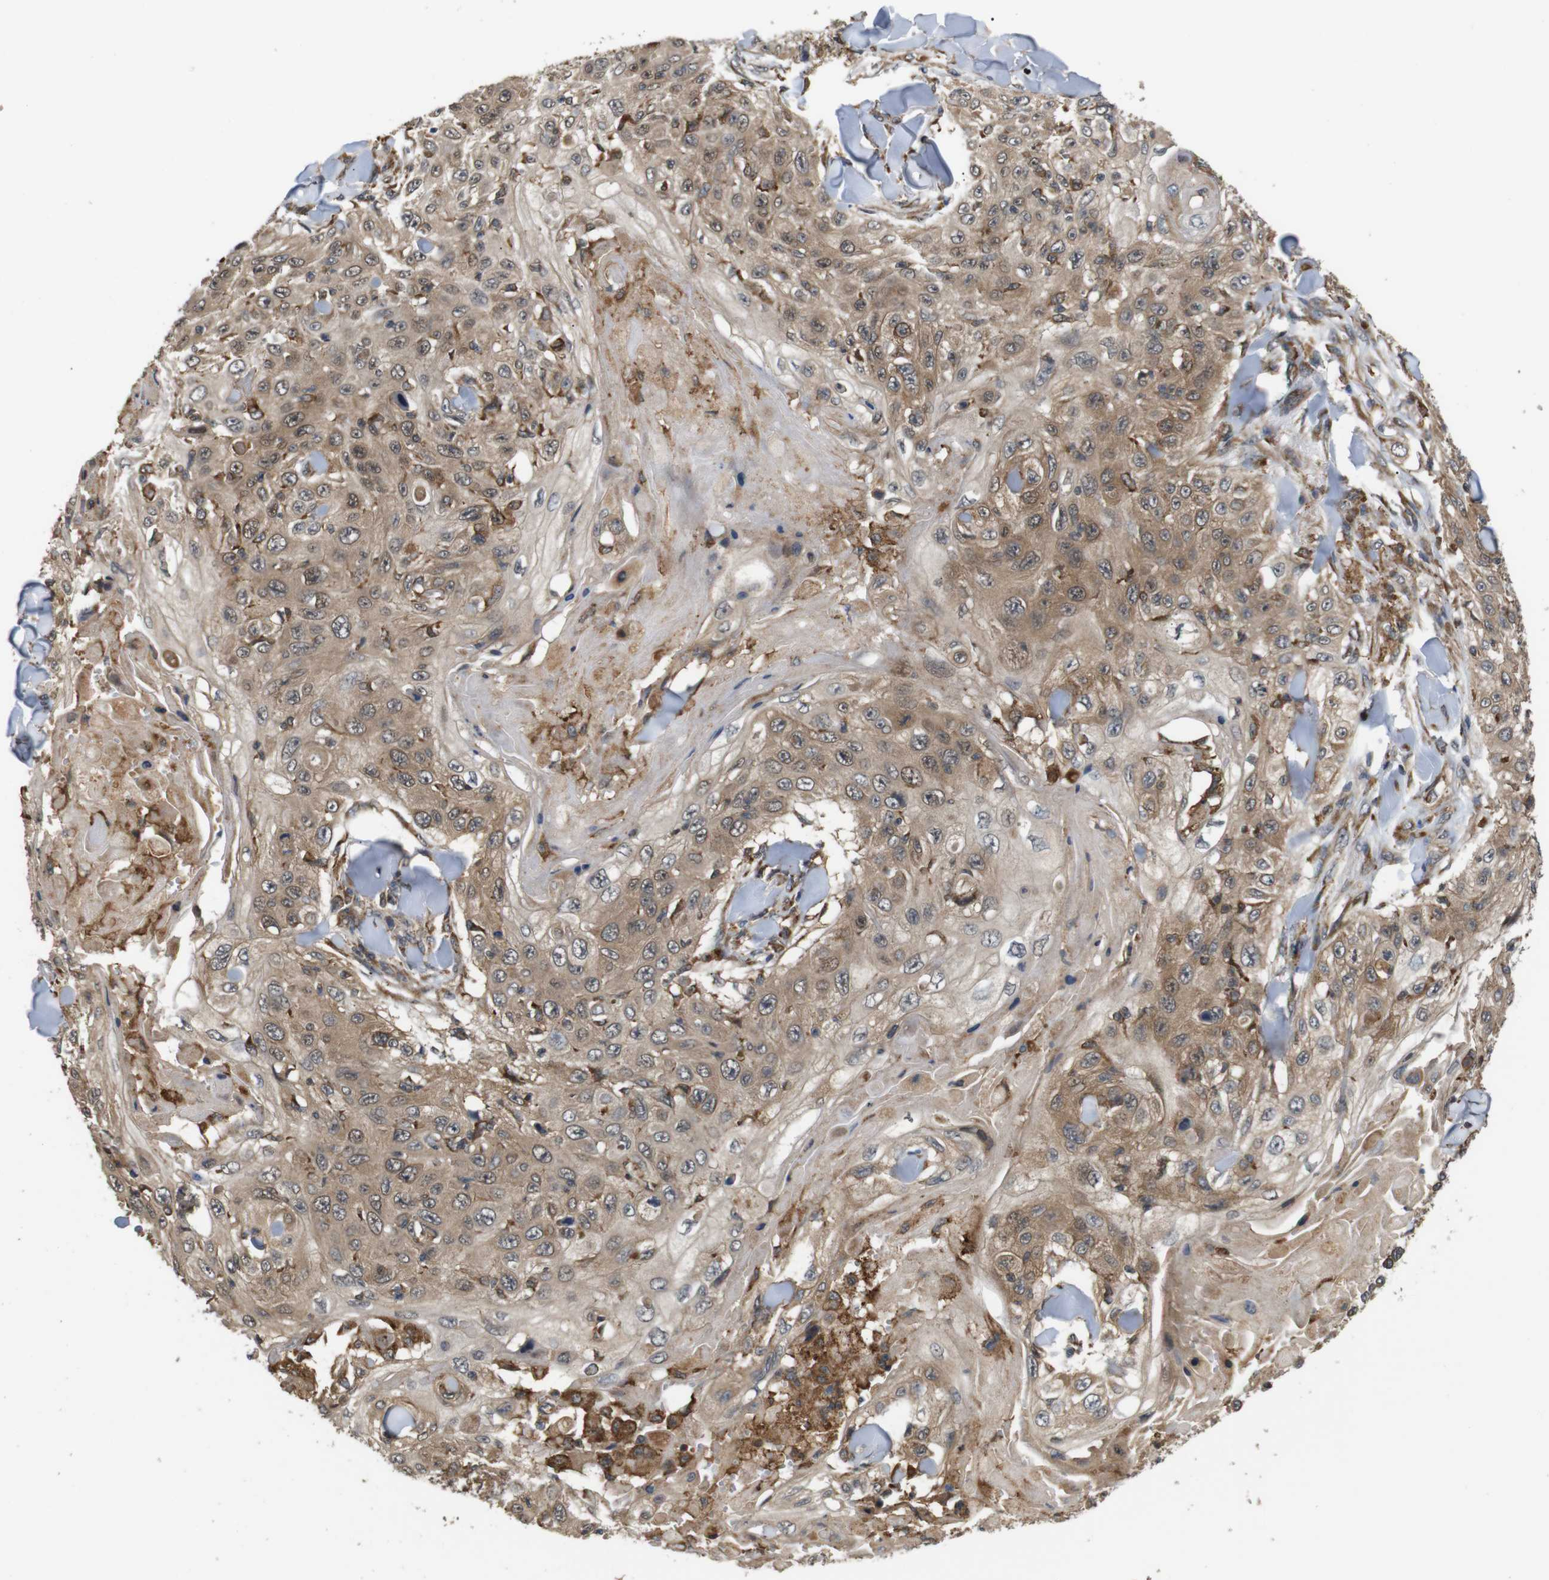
{"staining": {"intensity": "moderate", "quantity": ">75%", "location": "cytoplasmic/membranous"}, "tissue": "skin cancer", "cell_type": "Tumor cells", "image_type": "cancer", "snomed": [{"axis": "morphology", "description": "Squamous cell carcinoma, NOS"}, {"axis": "topography", "description": "Skin"}], "caption": "Skin squamous cell carcinoma was stained to show a protein in brown. There is medium levels of moderate cytoplasmic/membranous staining in about >75% of tumor cells.", "gene": "EPHB2", "patient": {"sex": "male", "age": 86}}